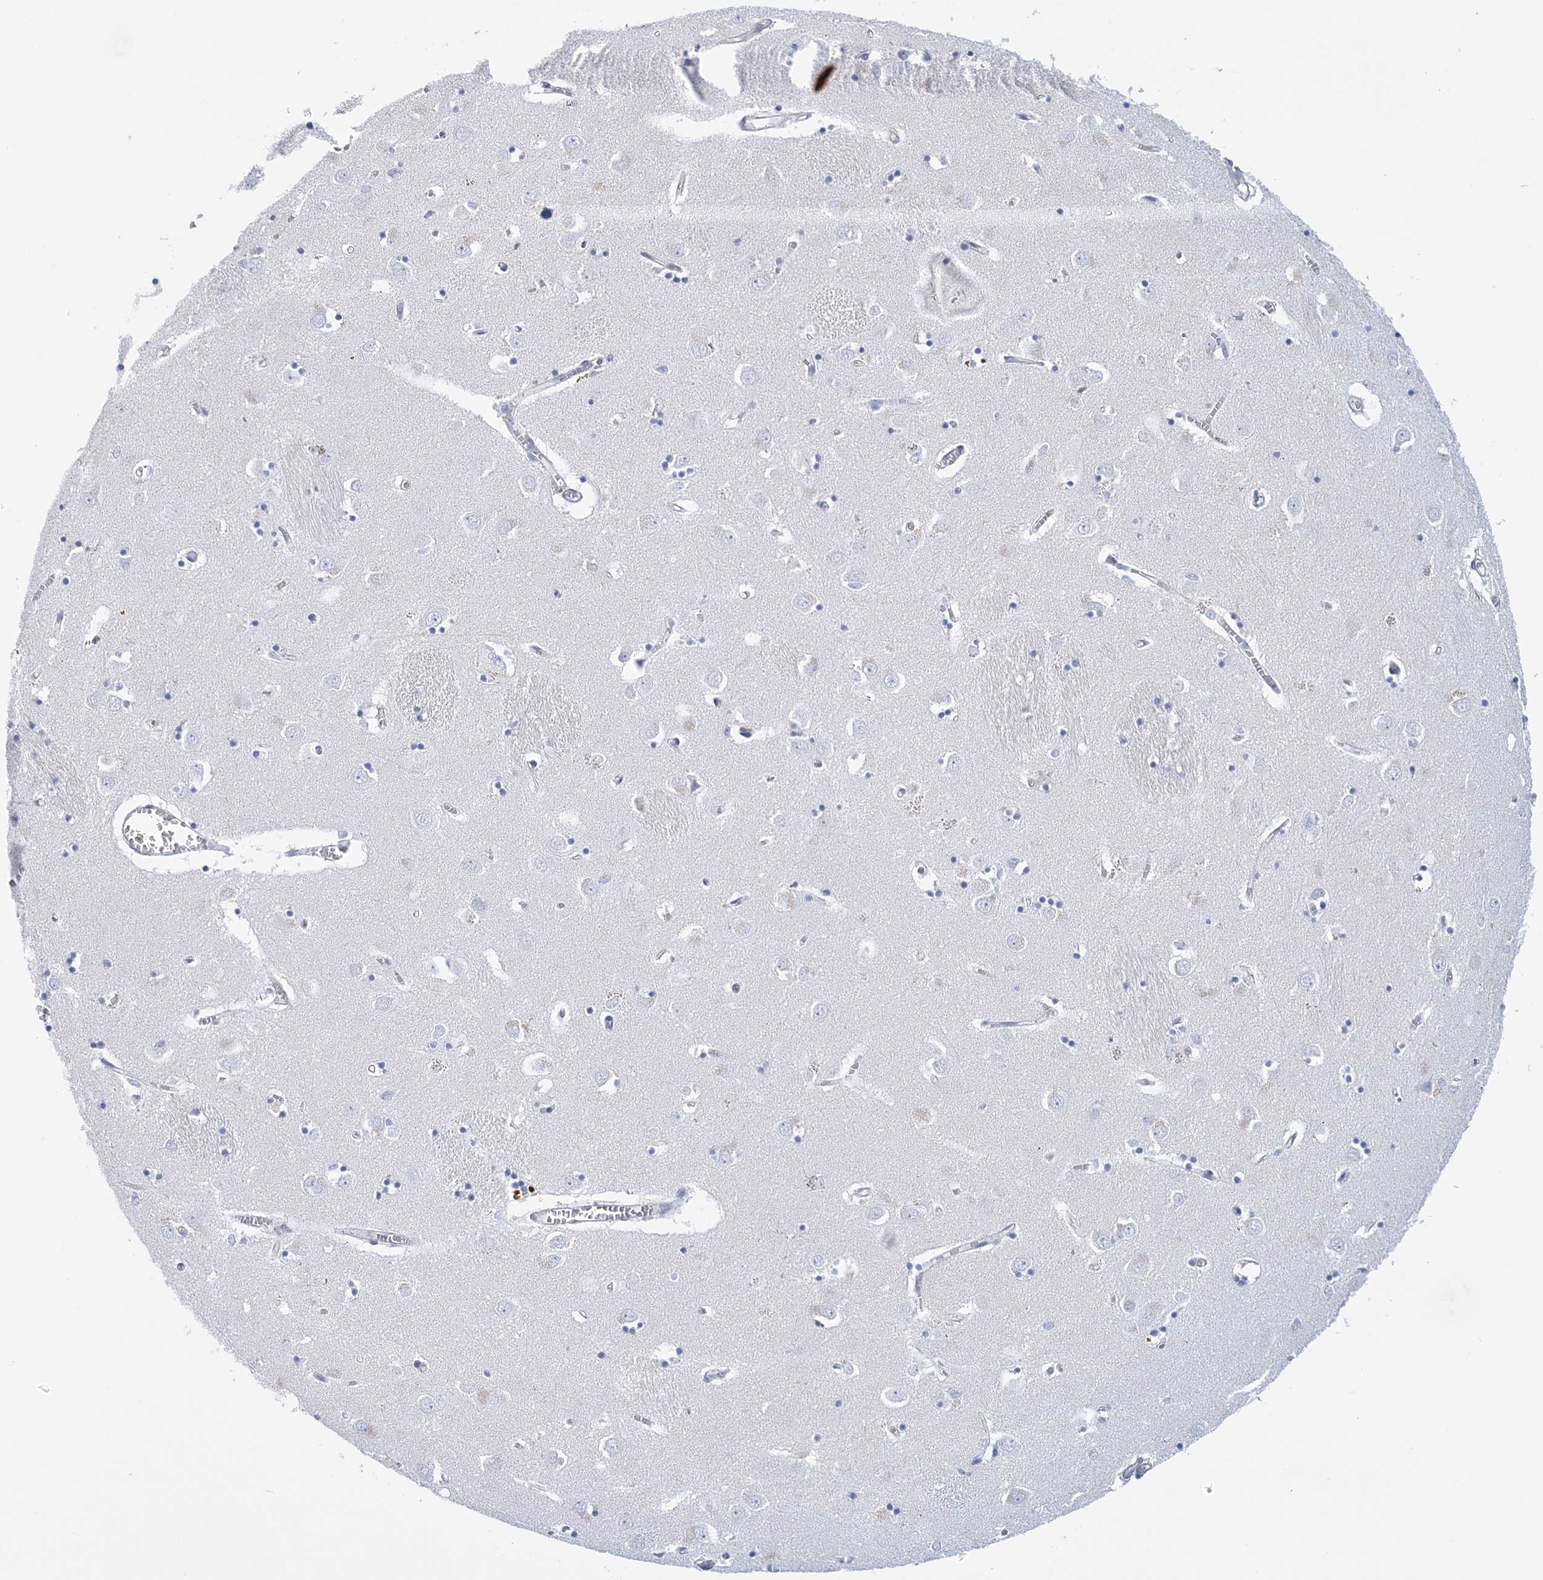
{"staining": {"intensity": "negative", "quantity": "none", "location": "none"}, "tissue": "caudate", "cell_type": "Glial cells", "image_type": "normal", "snomed": [{"axis": "morphology", "description": "Normal tissue, NOS"}, {"axis": "topography", "description": "Lateral ventricle wall"}], "caption": "Benign caudate was stained to show a protein in brown. There is no significant positivity in glial cells. (DAB immunohistochemistry (IHC) visualized using brightfield microscopy, high magnification).", "gene": "C11orf21", "patient": {"sex": "male", "age": 70}}